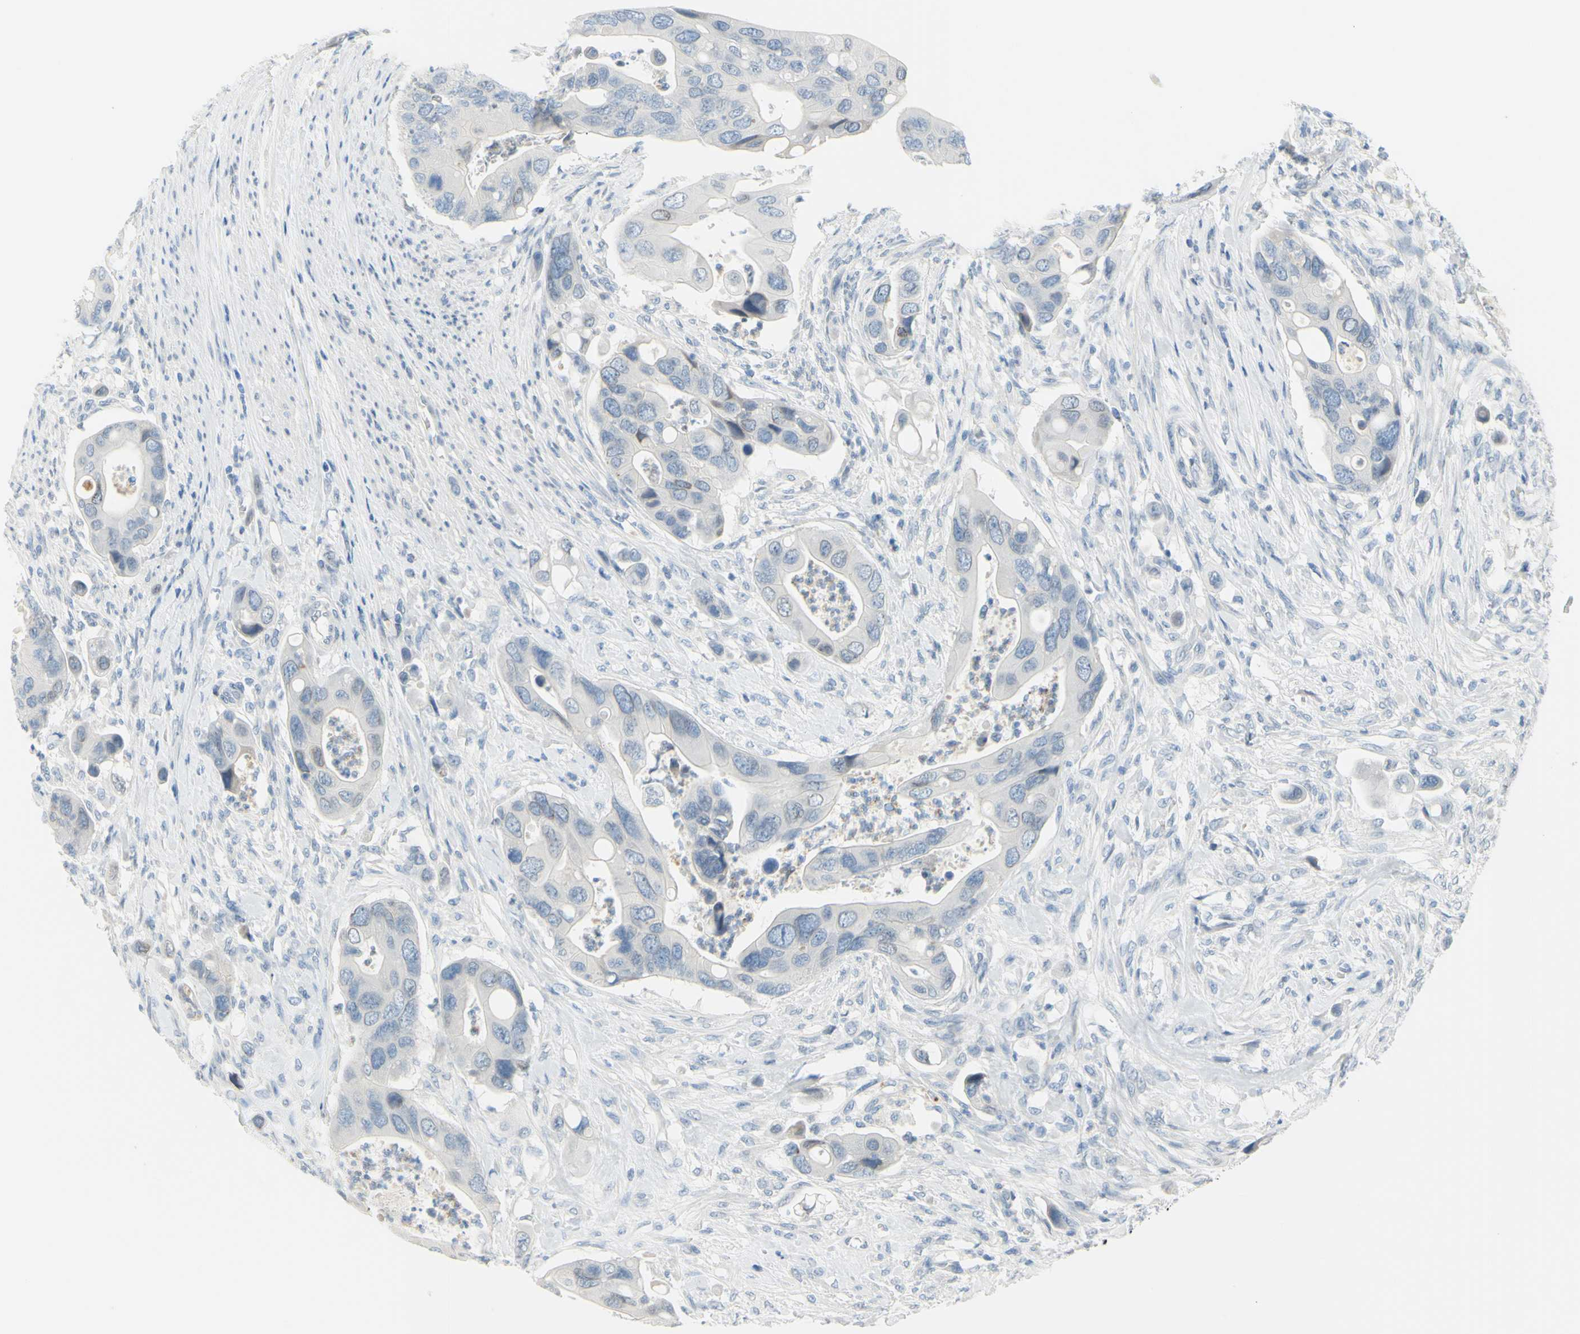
{"staining": {"intensity": "negative", "quantity": "none", "location": "none"}, "tissue": "colorectal cancer", "cell_type": "Tumor cells", "image_type": "cancer", "snomed": [{"axis": "morphology", "description": "Adenocarcinoma, NOS"}, {"axis": "topography", "description": "Rectum"}], "caption": "Immunohistochemistry micrograph of neoplastic tissue: human colorectal cancer stained with DAB (3,3'-diaminobenzidine) shows no significant protein positivity in tumor cells.", "gene": "DCT", "patient": {"sex": "female", "age": 57}}